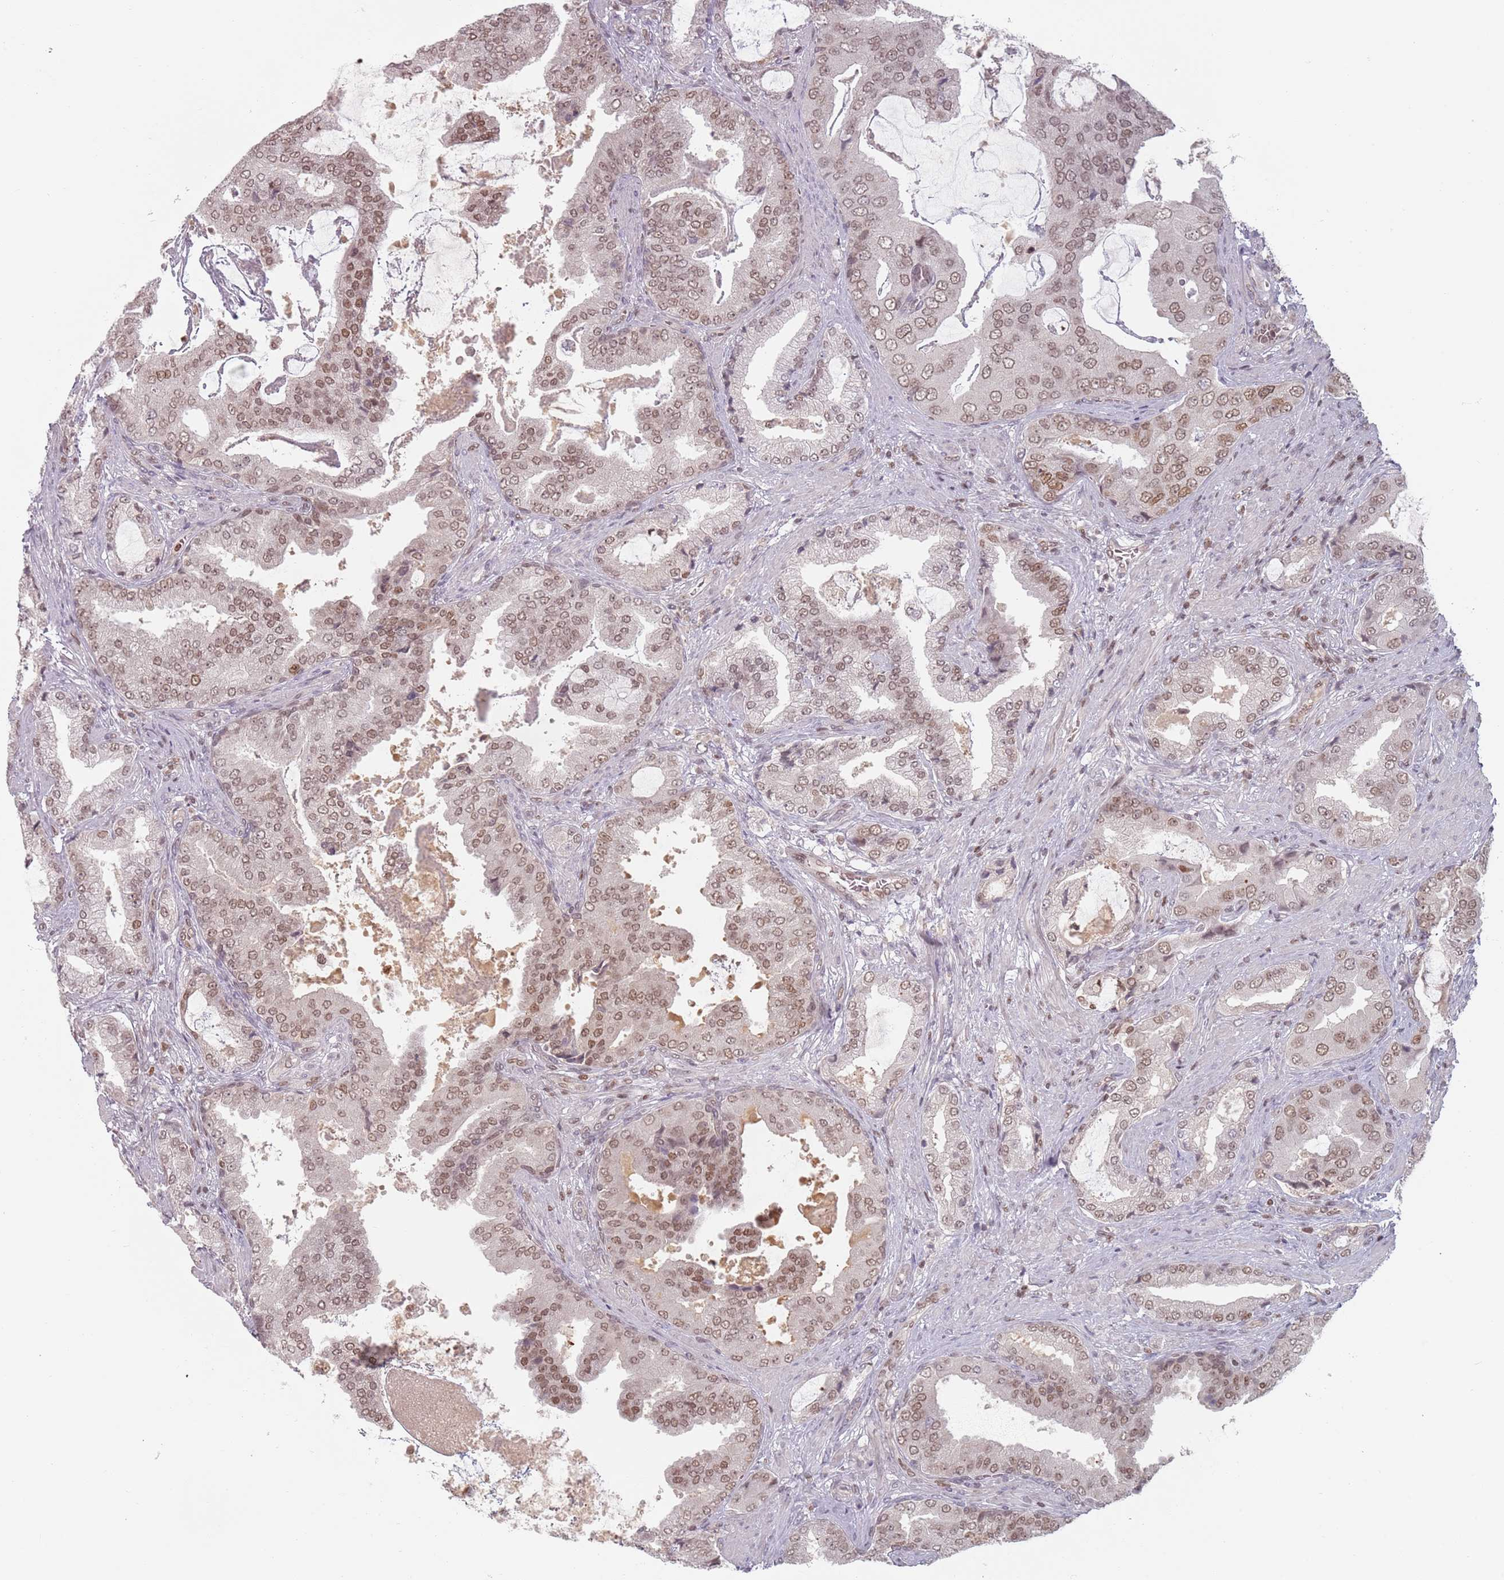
{"staining": {"intensity": "moderate", "quantity": ">75%", "location": "cytoplasmic/membranous,nuclear"}, "tissue": "prostate cancer", "cell_type": "Tumor cells", "image_type": "cancer", "snomed": [{"axis": "morphology", "description": "Adenocarcinoma, High grade"}, {"axis": "topography", "description": "Prostate"}], "caption": "An immunohistochemistry (IHC) histopathology image of neoplastic tissue is shown. Protein staining in brown shows moderate cytoplasmic/membranous and nuclear positivity in prostate cancer (adenocarcinoma (high-grade)) within tumor cells.", "gene": "NUP50", "patient": {"sex": "male", "age": 68}}